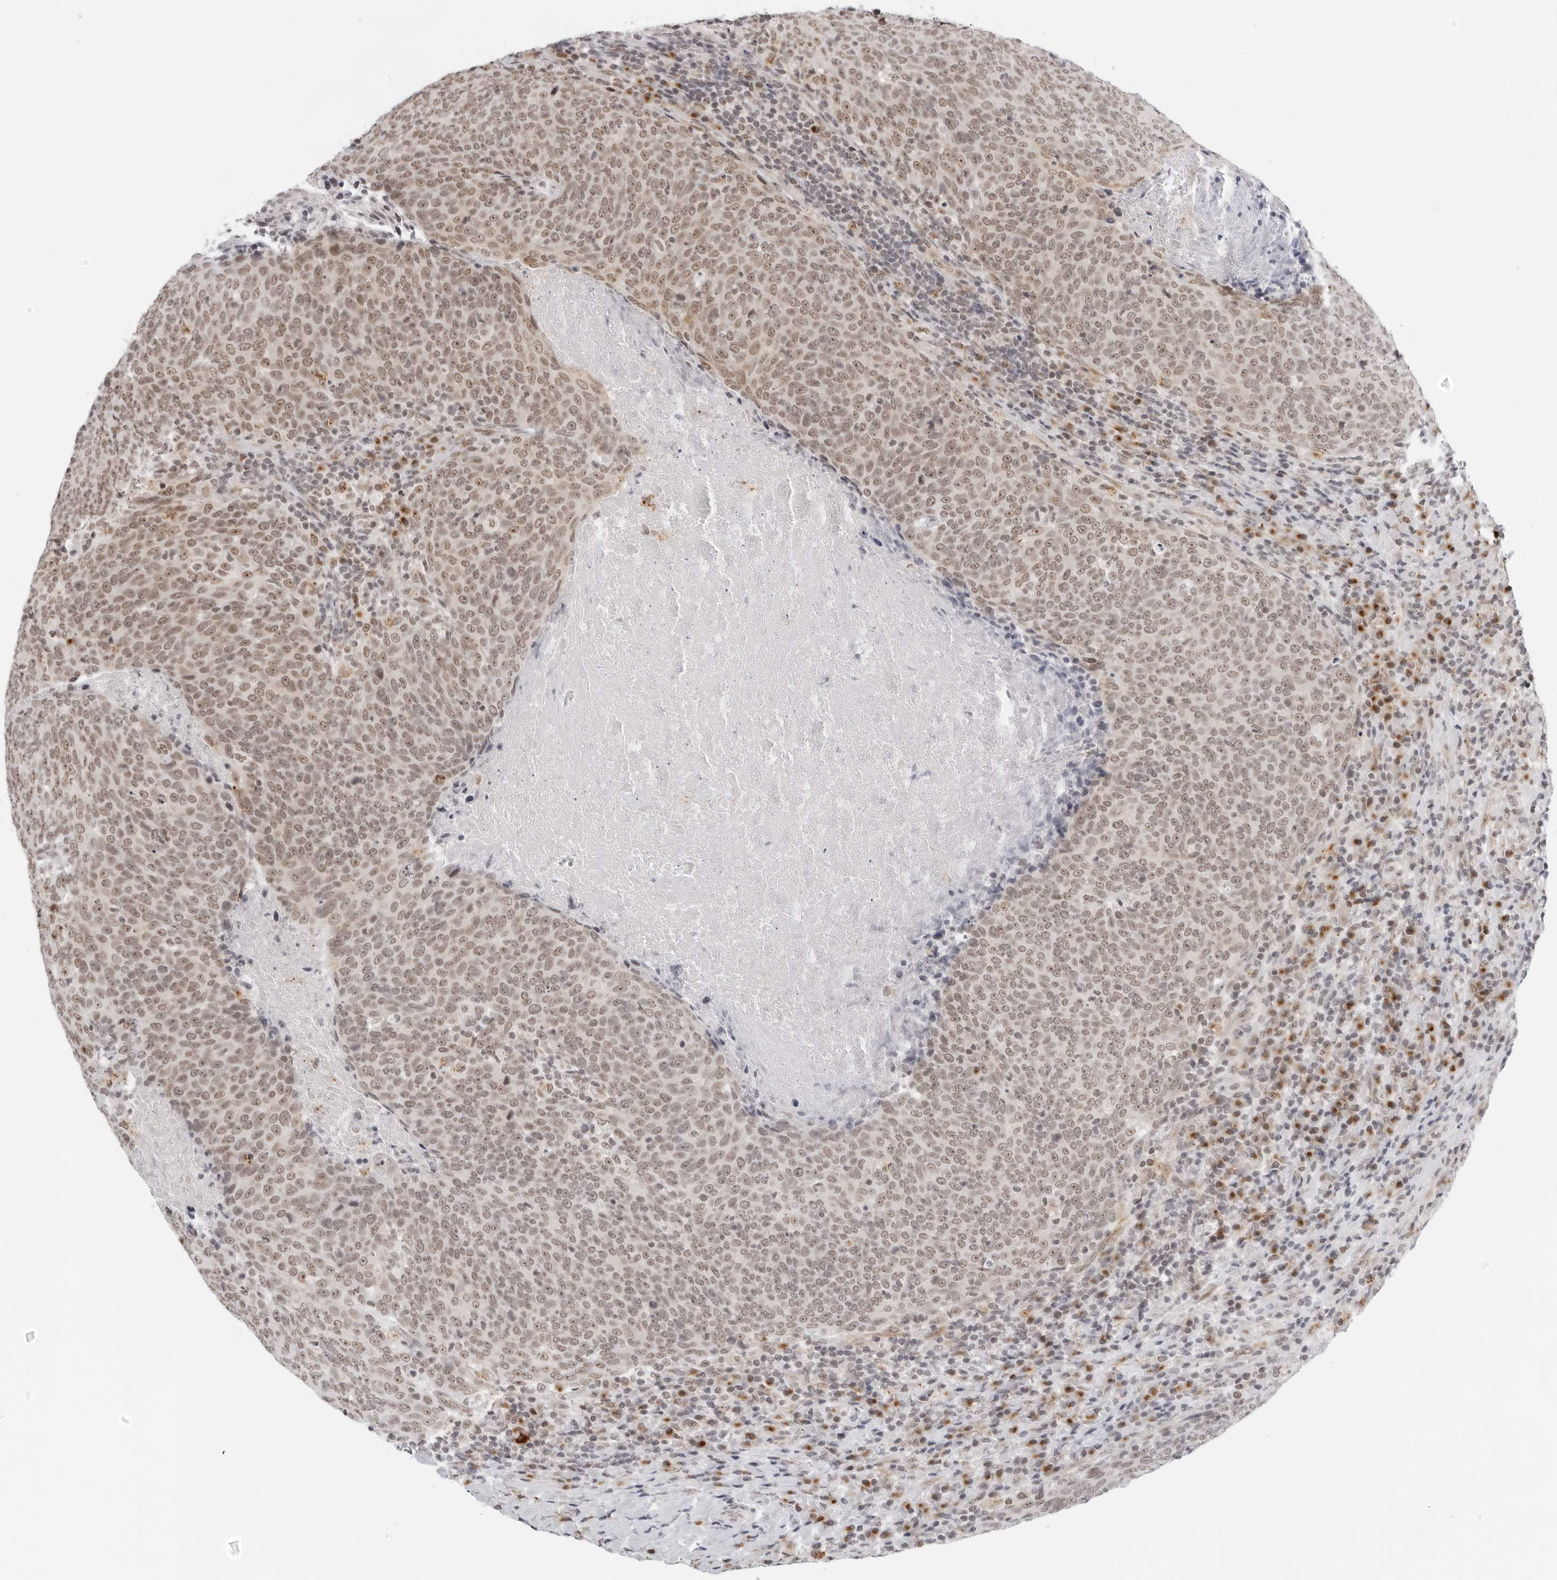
{"staining": {"intensity": "moderate", "quantity": ">75%", "location": "nuclear"}, "tissue": "head and neck cancer", "cell_type": "Tumor cells", "image_type": "cancer", "snomed": [{"axis": "morphology", "description": "Squamous cell carcinoma, NOS"}, {"axis": "morphology", "description": "Squamous cell carcinoma, metastatic, NOS"}, {"axis": "topography", "description": "Lymph node"}, {"axis": "topography", "description": "Head-Neck"}], "caption": "Human metastatic squamous cell carcinoma (head and neck) stained with a protein marker demonstrates moderate staining in tumor cells.", "gene": "TOX4", "patient": {"sex": "male", "age": 62}}